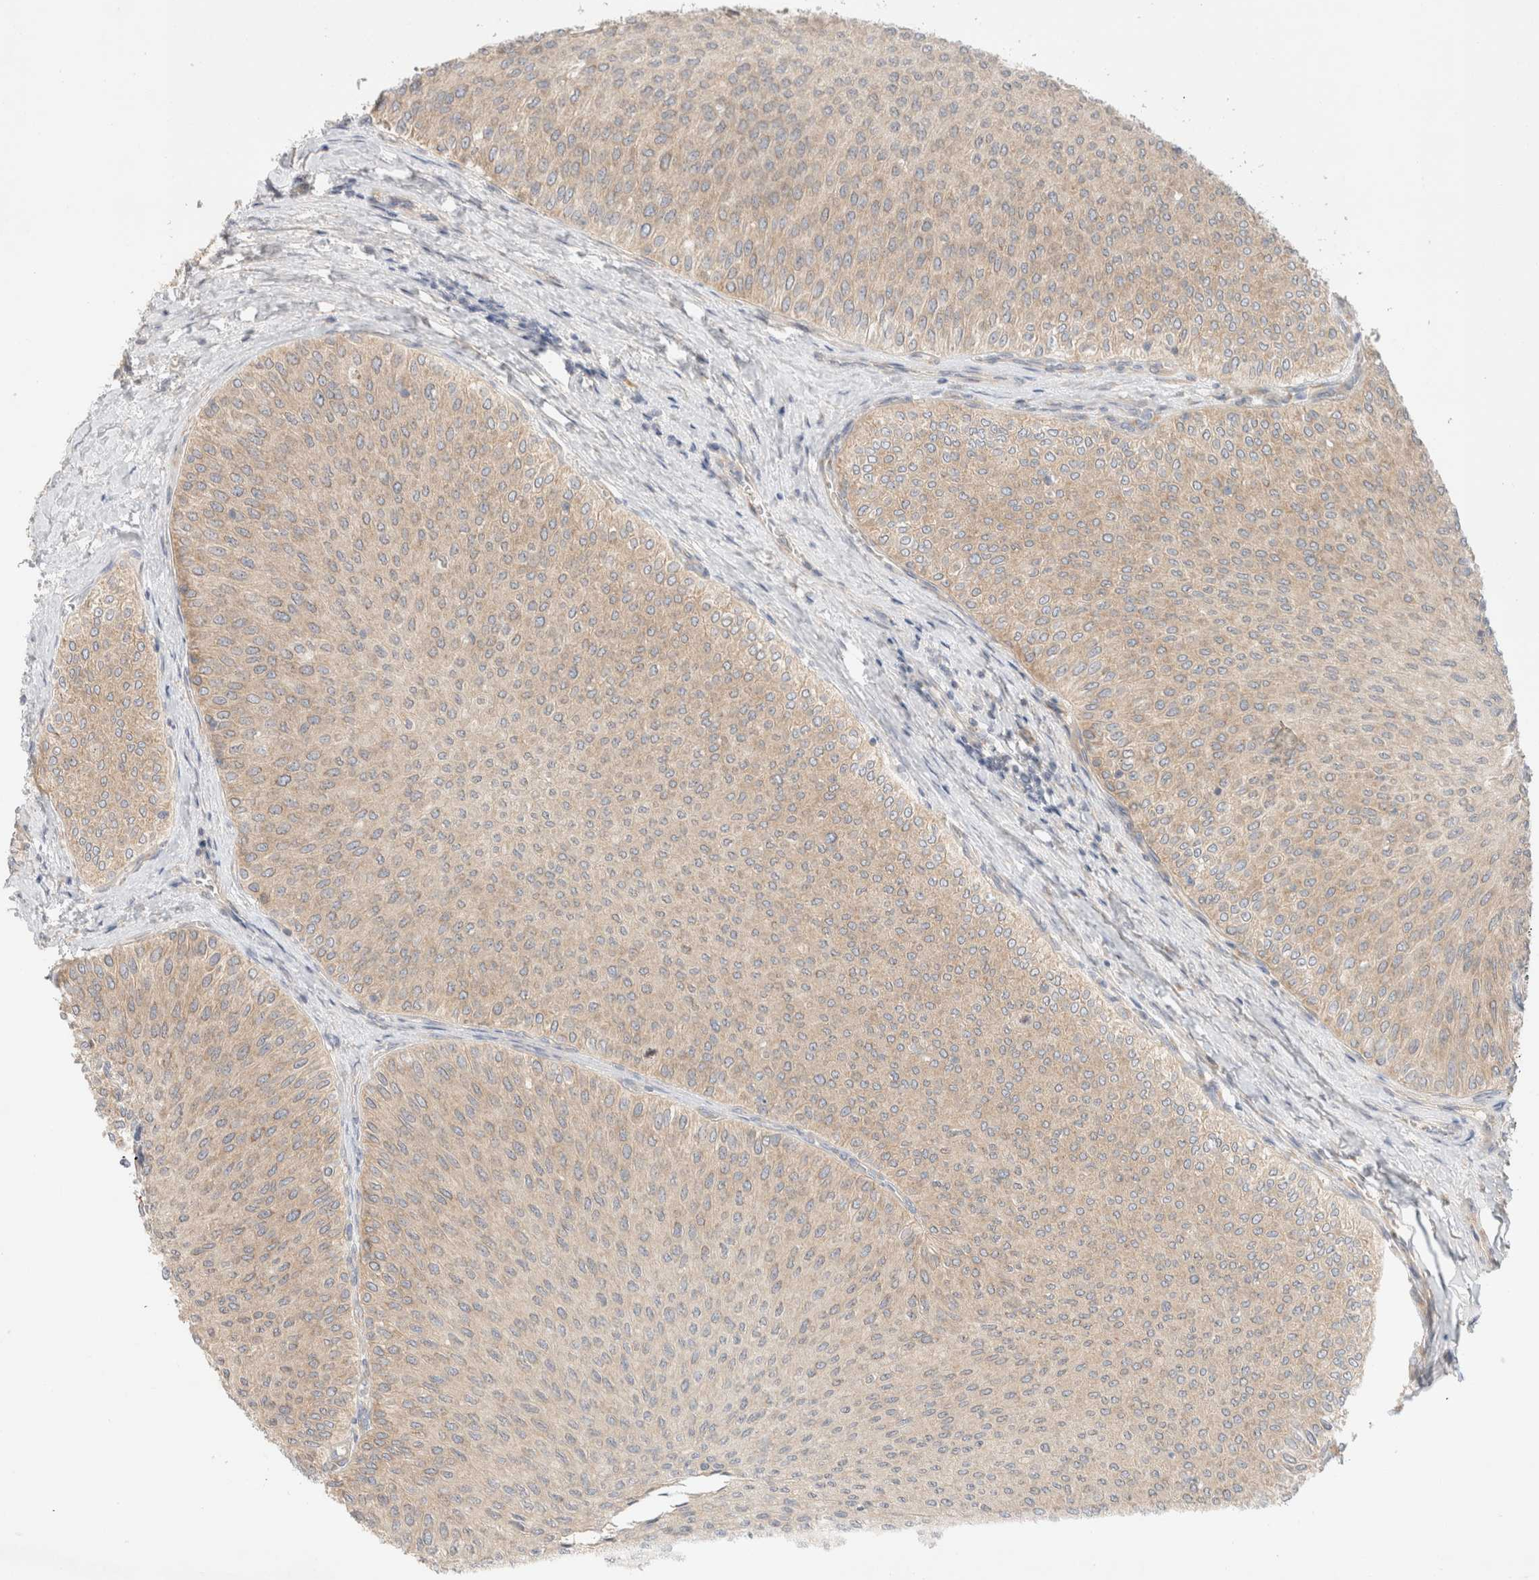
{"staining": {"intensity": "negative", "quantity": "none", "location": "none"}, "tissue": "urothelial cancer", "cell_type": "Tumor cells", "image_type": "cancer", "snomed": [{"axis": "morphology", "description": "Urothelial carcinoma, Low grade"}, {"axis": "topography", "description": "Urinary bladder"}], "caption": "Photomicrograph shows no significant protein staining in tumor cells of low-grade urothelial carcinoma. The staining is performed using DAB (3,3'-diaminobenzidine) brown chromogen with nuclei counter-stained in using hematoxylin.", "gene": "MARK3", "patient": {"sex": "male", "age": 78}}